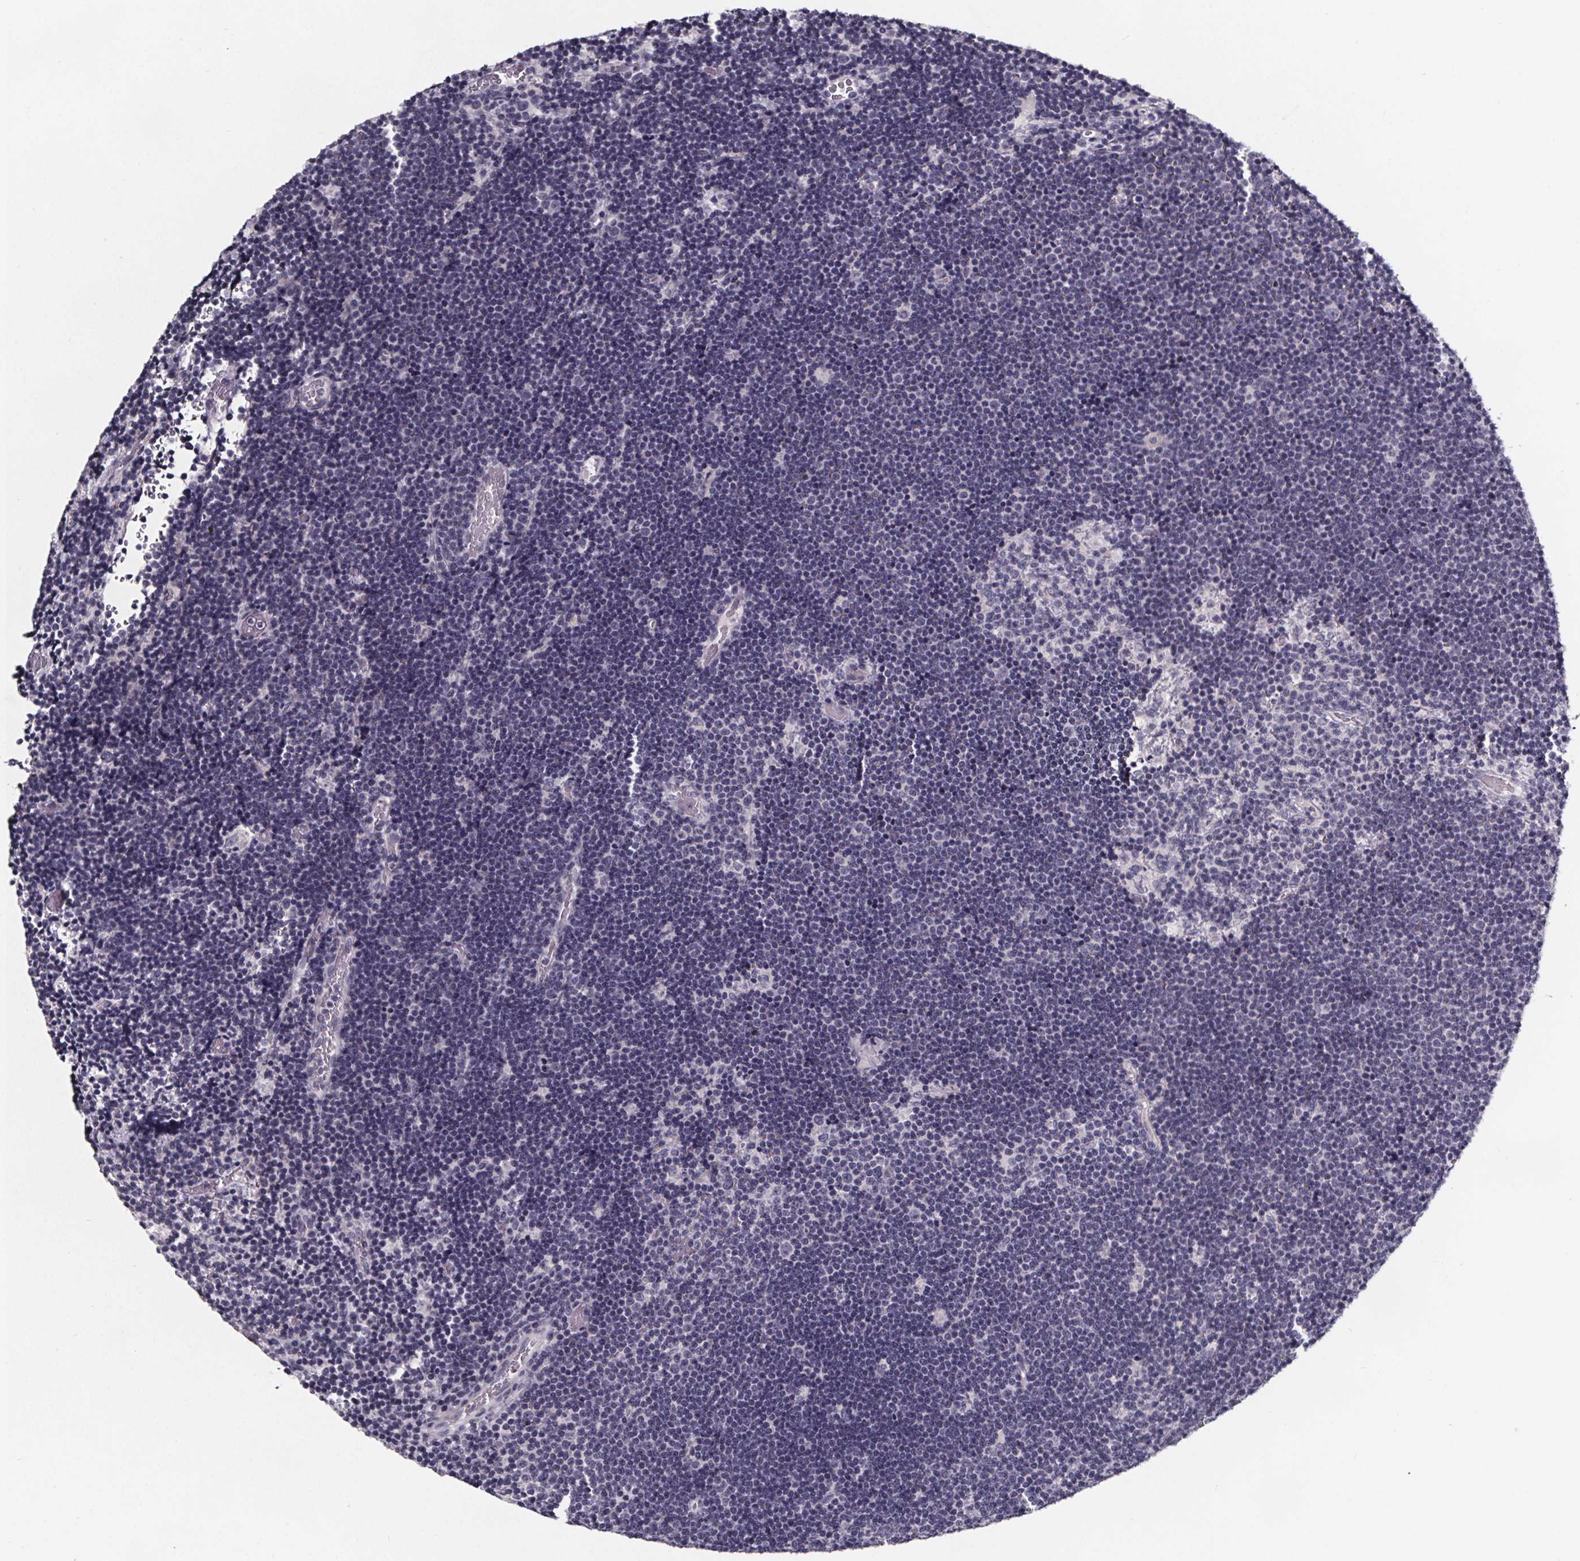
{"staining": {"intensity": "negative", "quantity": "none", "location": "none"}, "tissue": "lymphoma", "cell_type": "Tumor cells", "image_type": "cancer", "snomed": [{"axis": "morphology", "description": "Malignant lymphoma, non-Hodgkin's type, Low grade"}, {"axis": "topography", "description": "Brain"}], "caption": "Photomicrograph shows no significant protein positivity in tumor cells of malignant lymphoma, non-Hodgkin's type (low-grade).", "gene": "AR", "patient": {"sex": "female", "age": 66}}